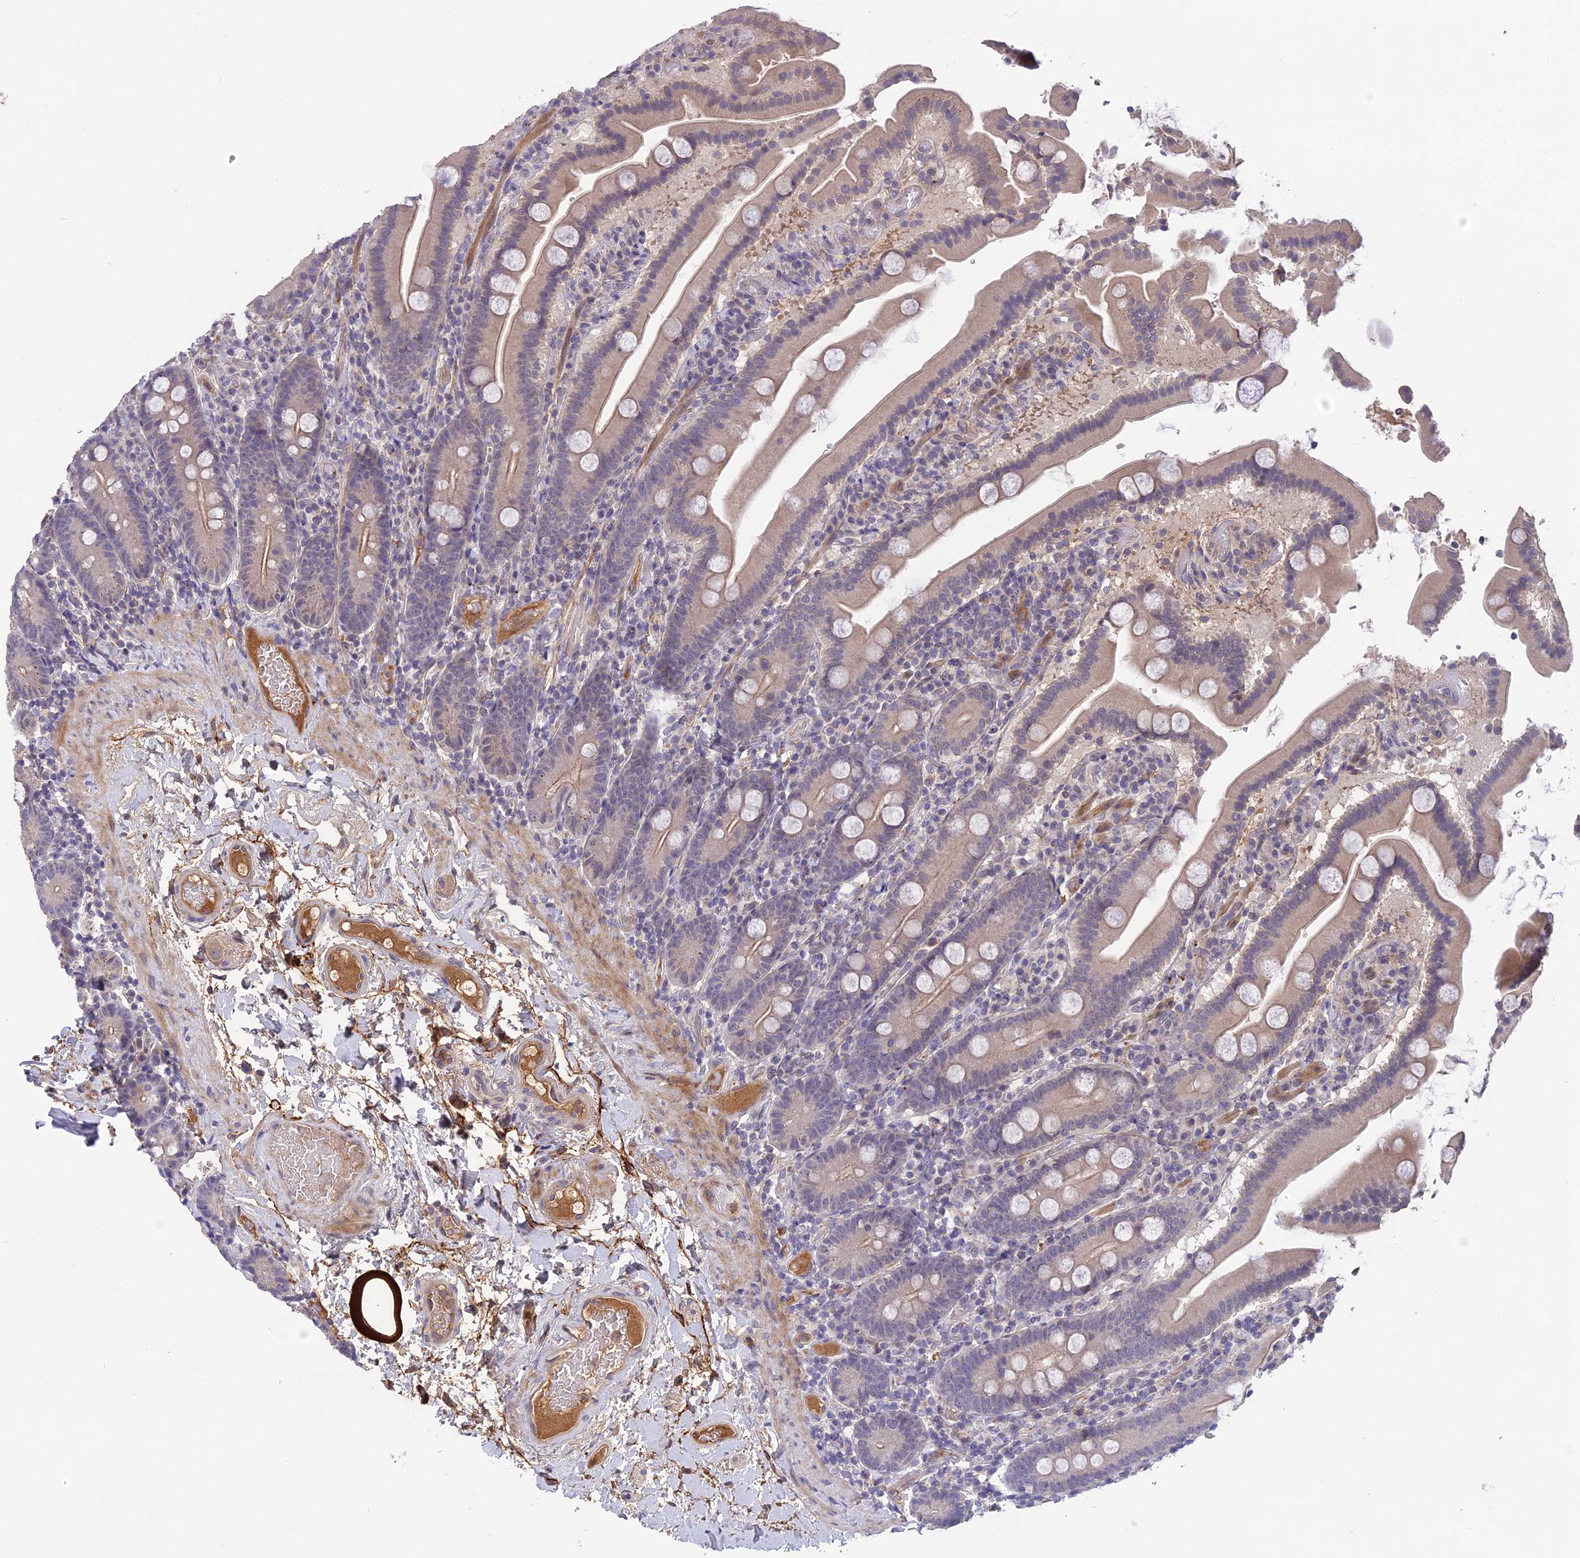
{"staining": {"intensity": "negative", "quantity": "none", "location": "none"}, "tissue": "duodenum", "cell_type": "Glandular cells", "image_type": "normal", "snomed": [{"axis": "morphology", "description": "Normal tissue, NOS"}, {"axis": "topography", "description": "Duodenum"}], "caption": "Immunohistochemistry (IHC) micrograph of unremarkable human duodenum stained for a protein (brown), which demonstrates no expression in glandular cells.", "gene": "ADO", "patient": {"sex": "male", "age": 55}}